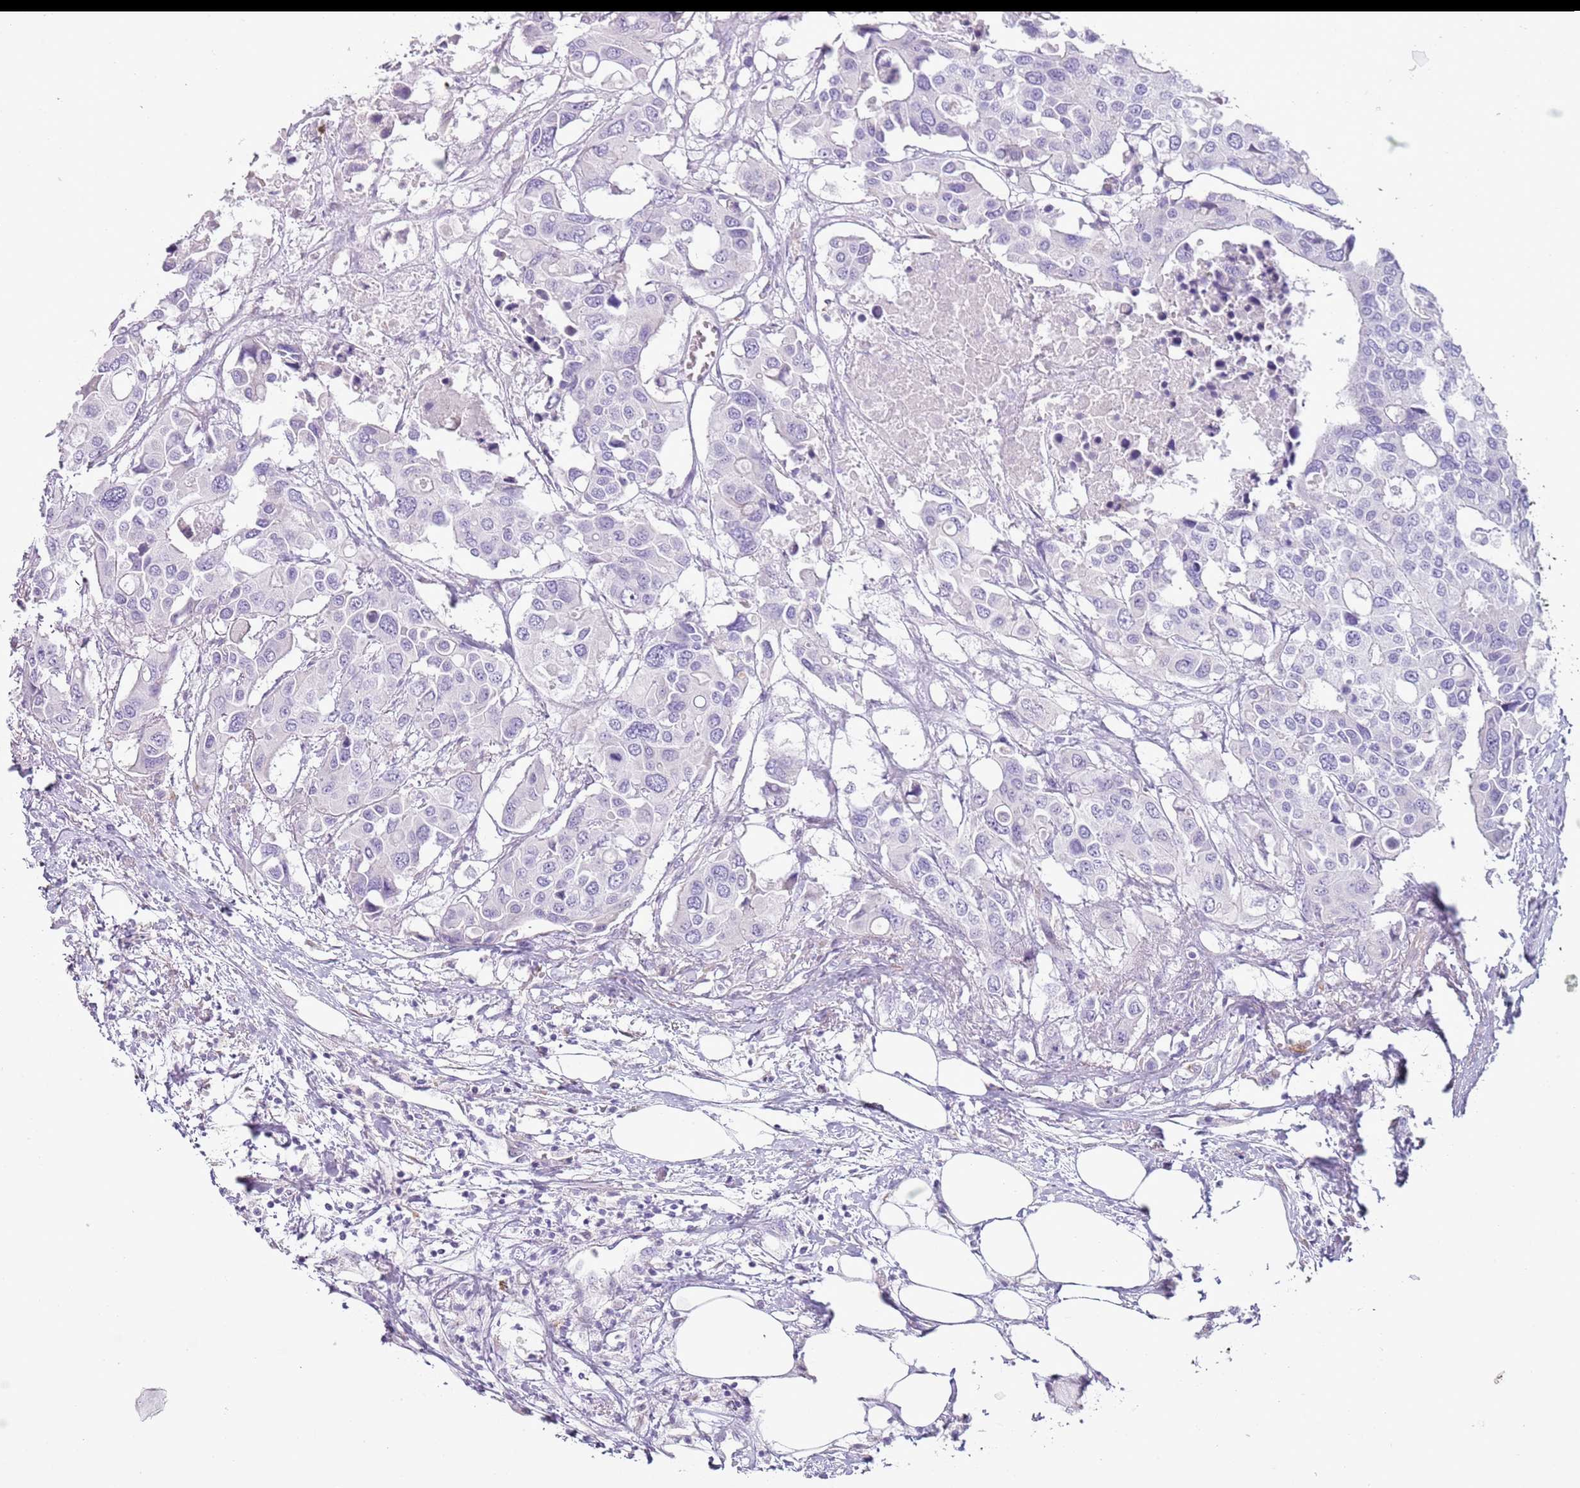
{"staining": {"intensity": "negative", "quantity": "none", "location": "none"}, "tissue": "colorectal cancer", "cell_type": "Tumor cells", "image_type": "cancer", "snomed": [{"axis": "morphology", "description": "Adenocarcinoma, NOS"}, {"axis": "topography", "description": "Colon"}], "caption": "Tumor cells show no significant protein positivity in colorectal cancer (adenocarcinoma).", "gene": "CD177", "patient": {"sex": "male", "age": 77}}